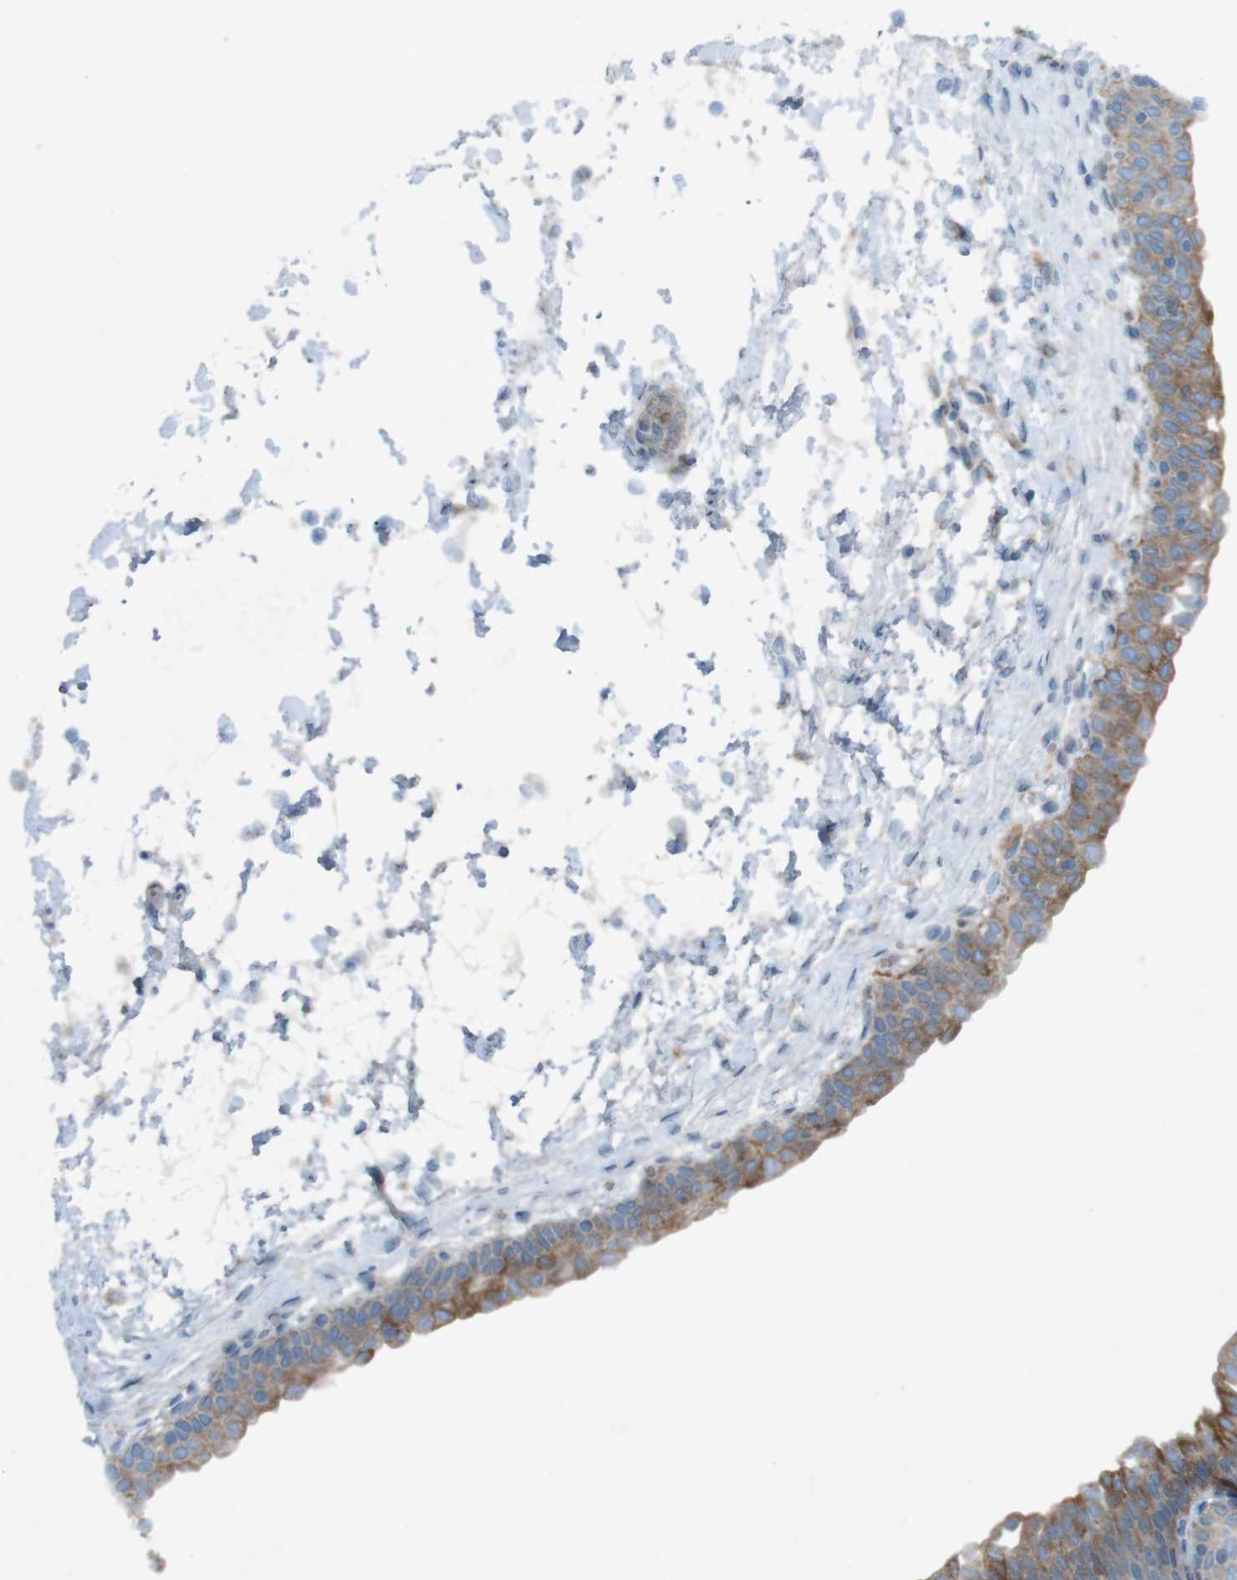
{"staining": {"intensity": "moderate", "quantity": ">75%", "location": "cytoplasmic/membranous"}, "tissue": "urinary bladder", "cell_type": "Urothelial cells", "image_type": "normal", "snomed": [{"axis": "morphology", "description": "Normal tissue, NOS"}, {"axis": "topography", "description": "Urinary bladder"}], "caption": "Approximately >75% of urothelial cells in normal human urinary bladder display moderate cytoplasmic/membranous protein expression as visualized by brown immunohistochemical staining.", "gene": "MOGAT3", "patient": {"sex": "male", "age": 55}}